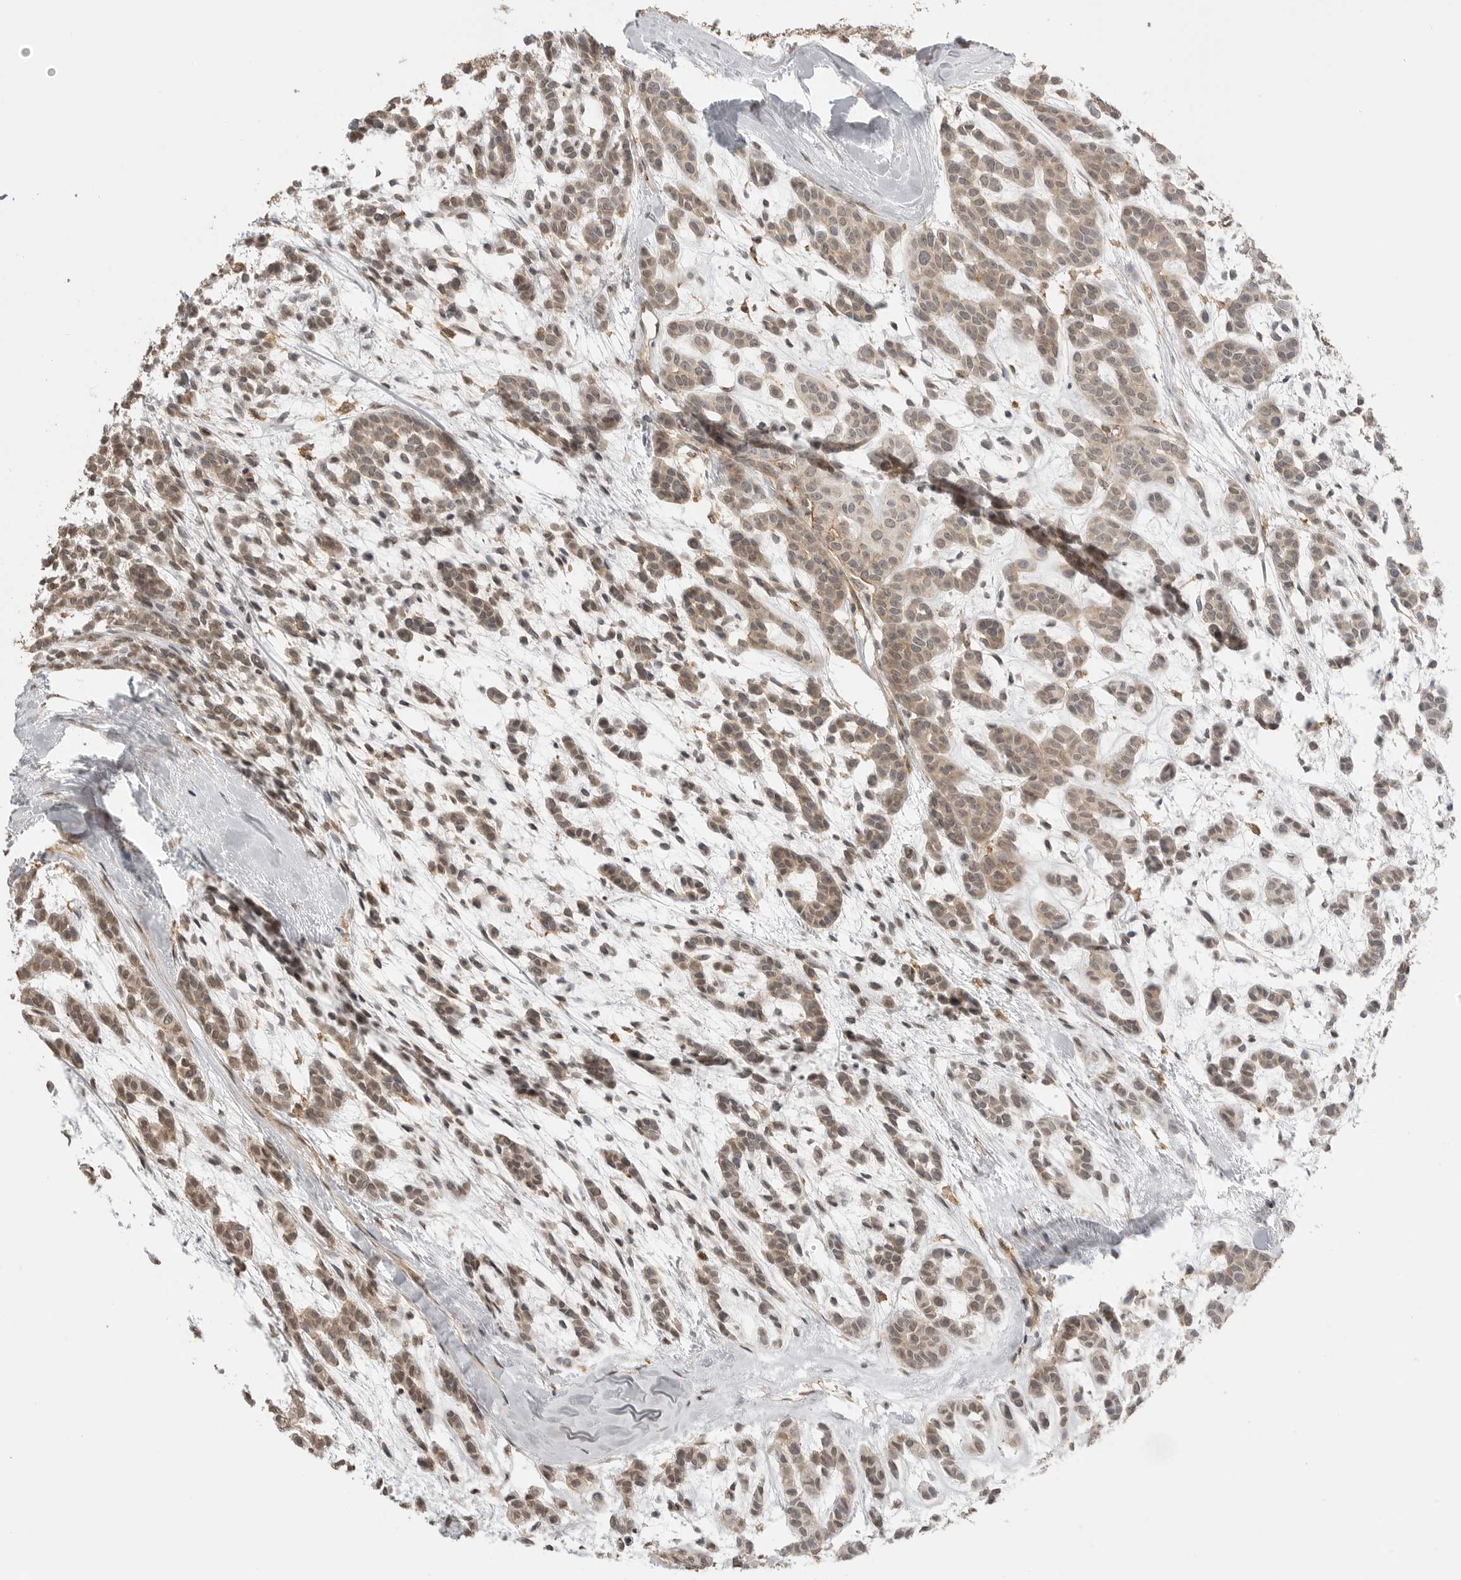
{"staining": {"intensity": "weak", "quantity": ">75%", "location": "cytoplasmic/membranous"}, "tissue": "head and neck cancer", "cell_type": "Tumor cells", "image_type": "cancer", "snomed": [{"axis": "morphology", "description": "Adenocarcinoma, NOS"}, {"axis": "morphology", "description": "Adenoma, NOS"}, {"axis": "topography", "description": "Head-Neck"}], "caption": "Head and neck cancer was stained to show a protein in brown. There is low levels of weak cytoplasmic/membranous expression in about >75% of tumor cells. The protein is shown in brown color, while the nuclei are stained blue.", "gene": "GPC2", "patient": {"sex": "female", "age": 55}}